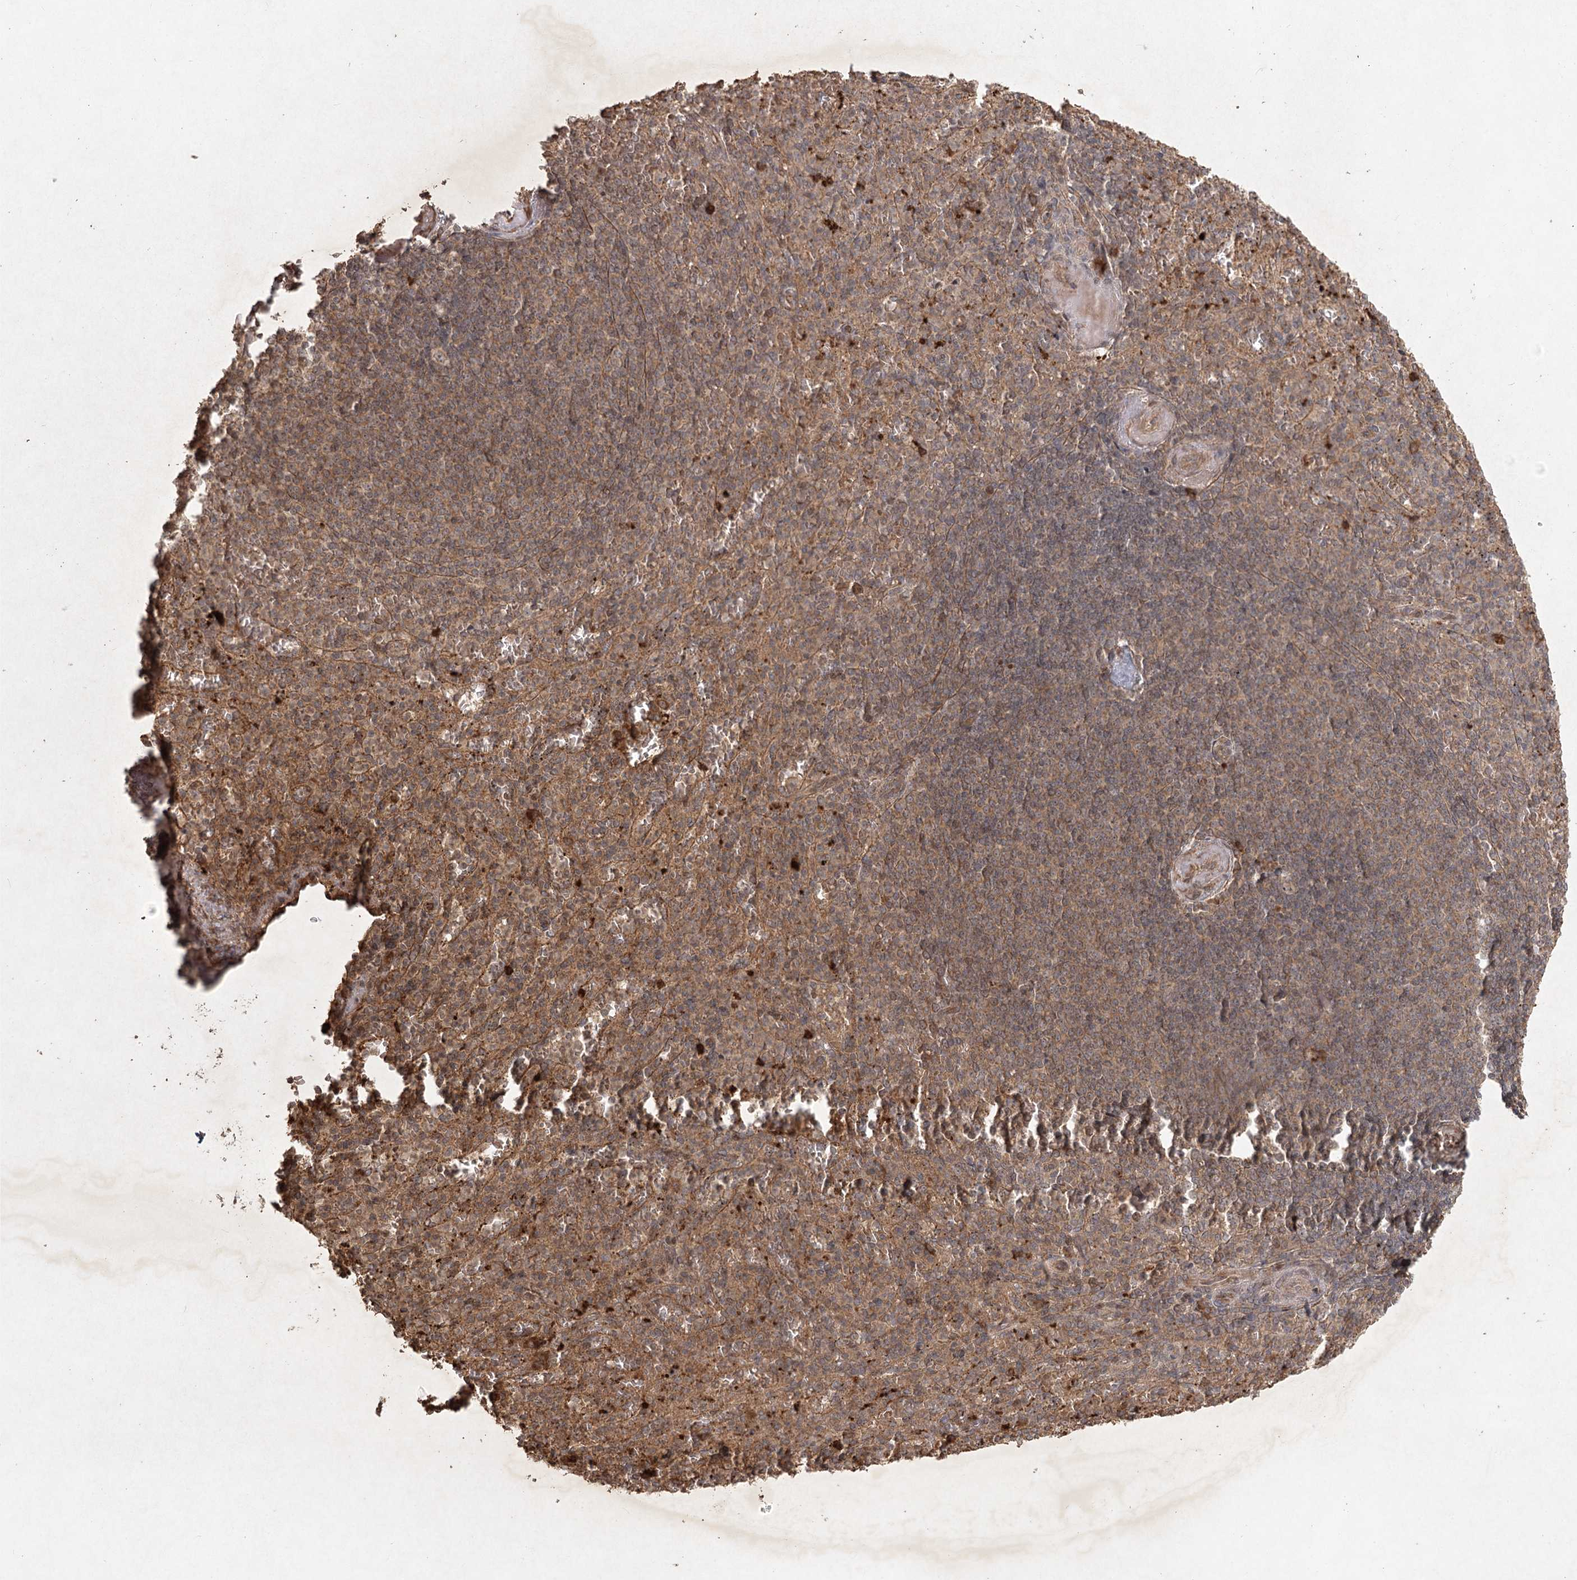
{"staining": {"intensity": "moderate", "quantity": ">75%", "location": "cytoplasmic/membranous"}, "tissue": "spleen", "cell_type": "Cells in red pulp", "image_type": "normal", "snomed": [{"axis": "morphology", "description": "Normal tissue, NOS"}, {"axis": "topography", "description": "Spleen"}], "caption": "The micrograph shows immunohistochemical staining of benign spleen. There is moderate cytoplasmic/membranous positivity is identified in approximately >75% of cells in red pulp. (DAB (3,3'-diaminobenzidine) = brown stain, brightfield microscopy at high magnification).", "gene": "ARL13A", "patient": {"sex": "female", "age": 74}}